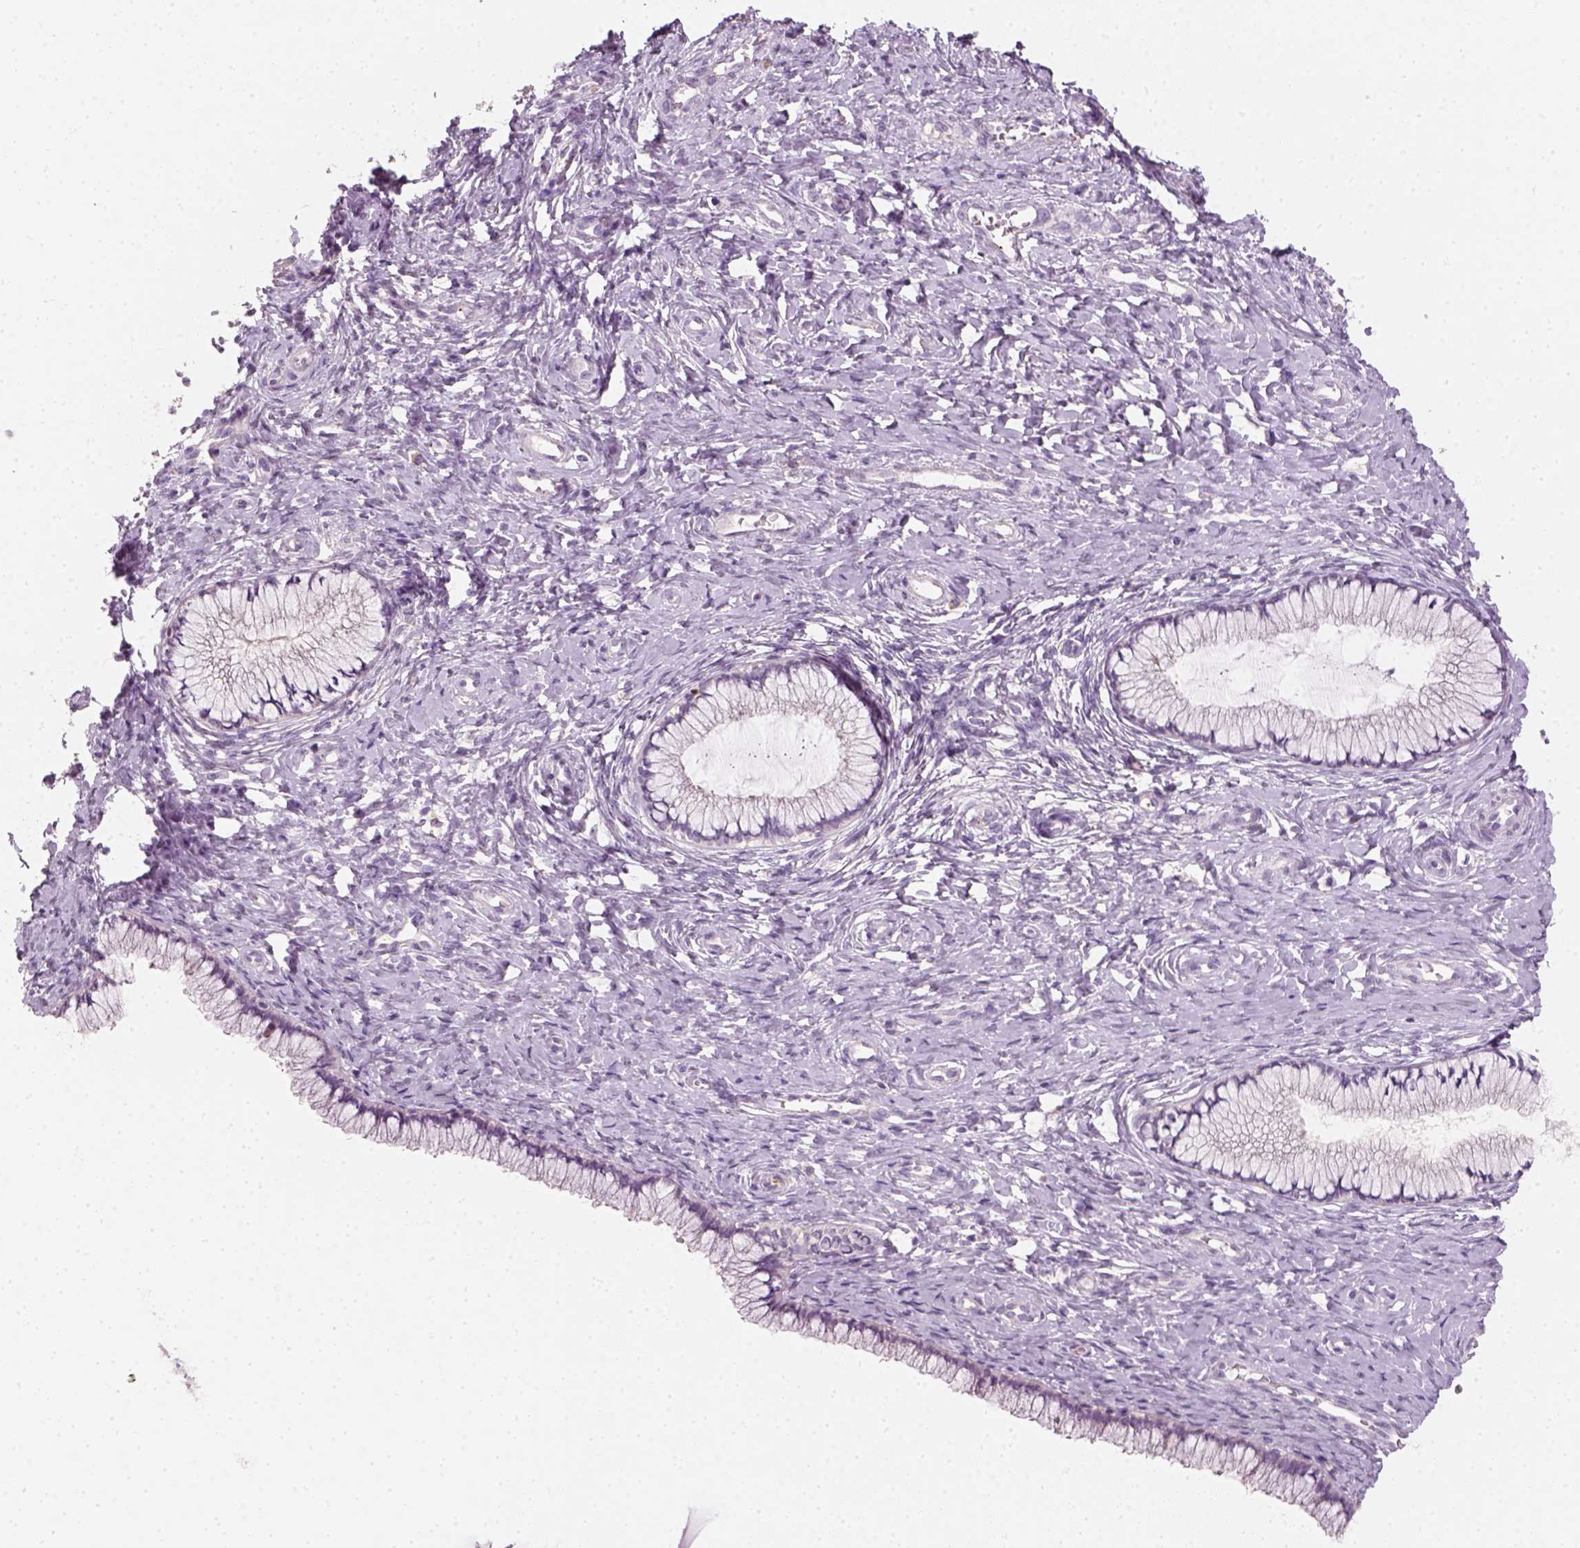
{"staining": {"intensity": "negative", "quantity": "none", "location": "none"}, "tissue": "cervix", "cell_type": "Glandular cells", "image_type": "normal", "snomed": [{"axis": "morphology", "description": "Normal tissue, NOS"}, {"axis": "topography", "description": "Cervix"}], "caption": "Immunohistochemistry (IHC) of benign human cervix displays no staining in glandular cells. (DAB immunohistochemistry (IHC) with hematoxylin counter stain).", "gene": "FAM163B", "patient": {"sex": "female", "age": 37}}